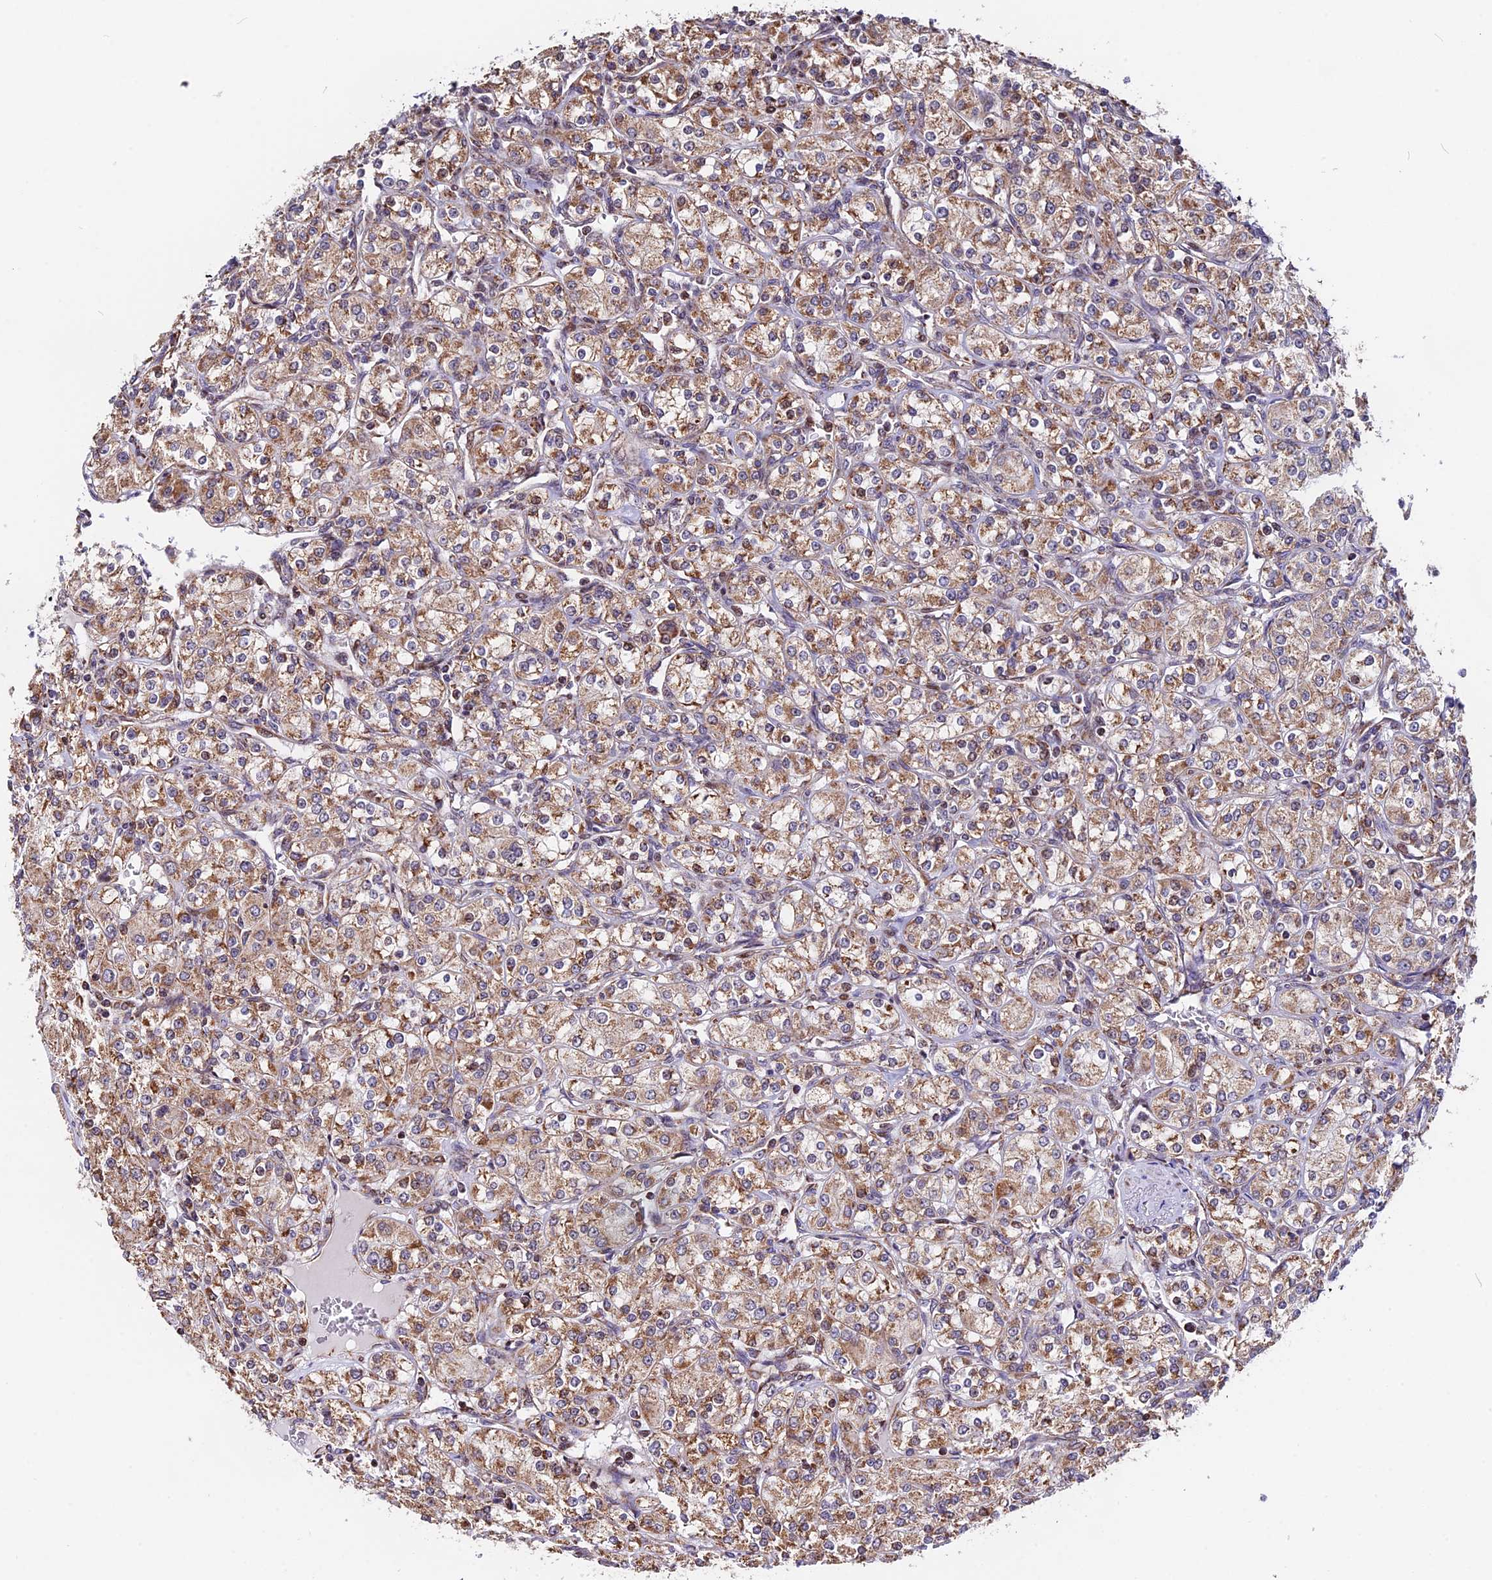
{"staining": {"intensity": "moderate", "quantity": ">75%", "location": "cytoplasmic/membranous"}, "tissue": "renal cancer", "cell_type": "Tumor cells", "image_type": "cancer", "snomed": [{"axis": "morphology", "description": "Adenocarcinoma, NOS"}, {"axis": "topography", "description": "Kidney"}], "caption": "An IHC micrograph of neoplastic tissue is shown. Protein staining in brown shows moderate cytoplasmic/membranous positivity in renal adenocarcinoma within tumor cells.", "gene": "FAM174C", "patient": {"sex": "male", "age": 77}}